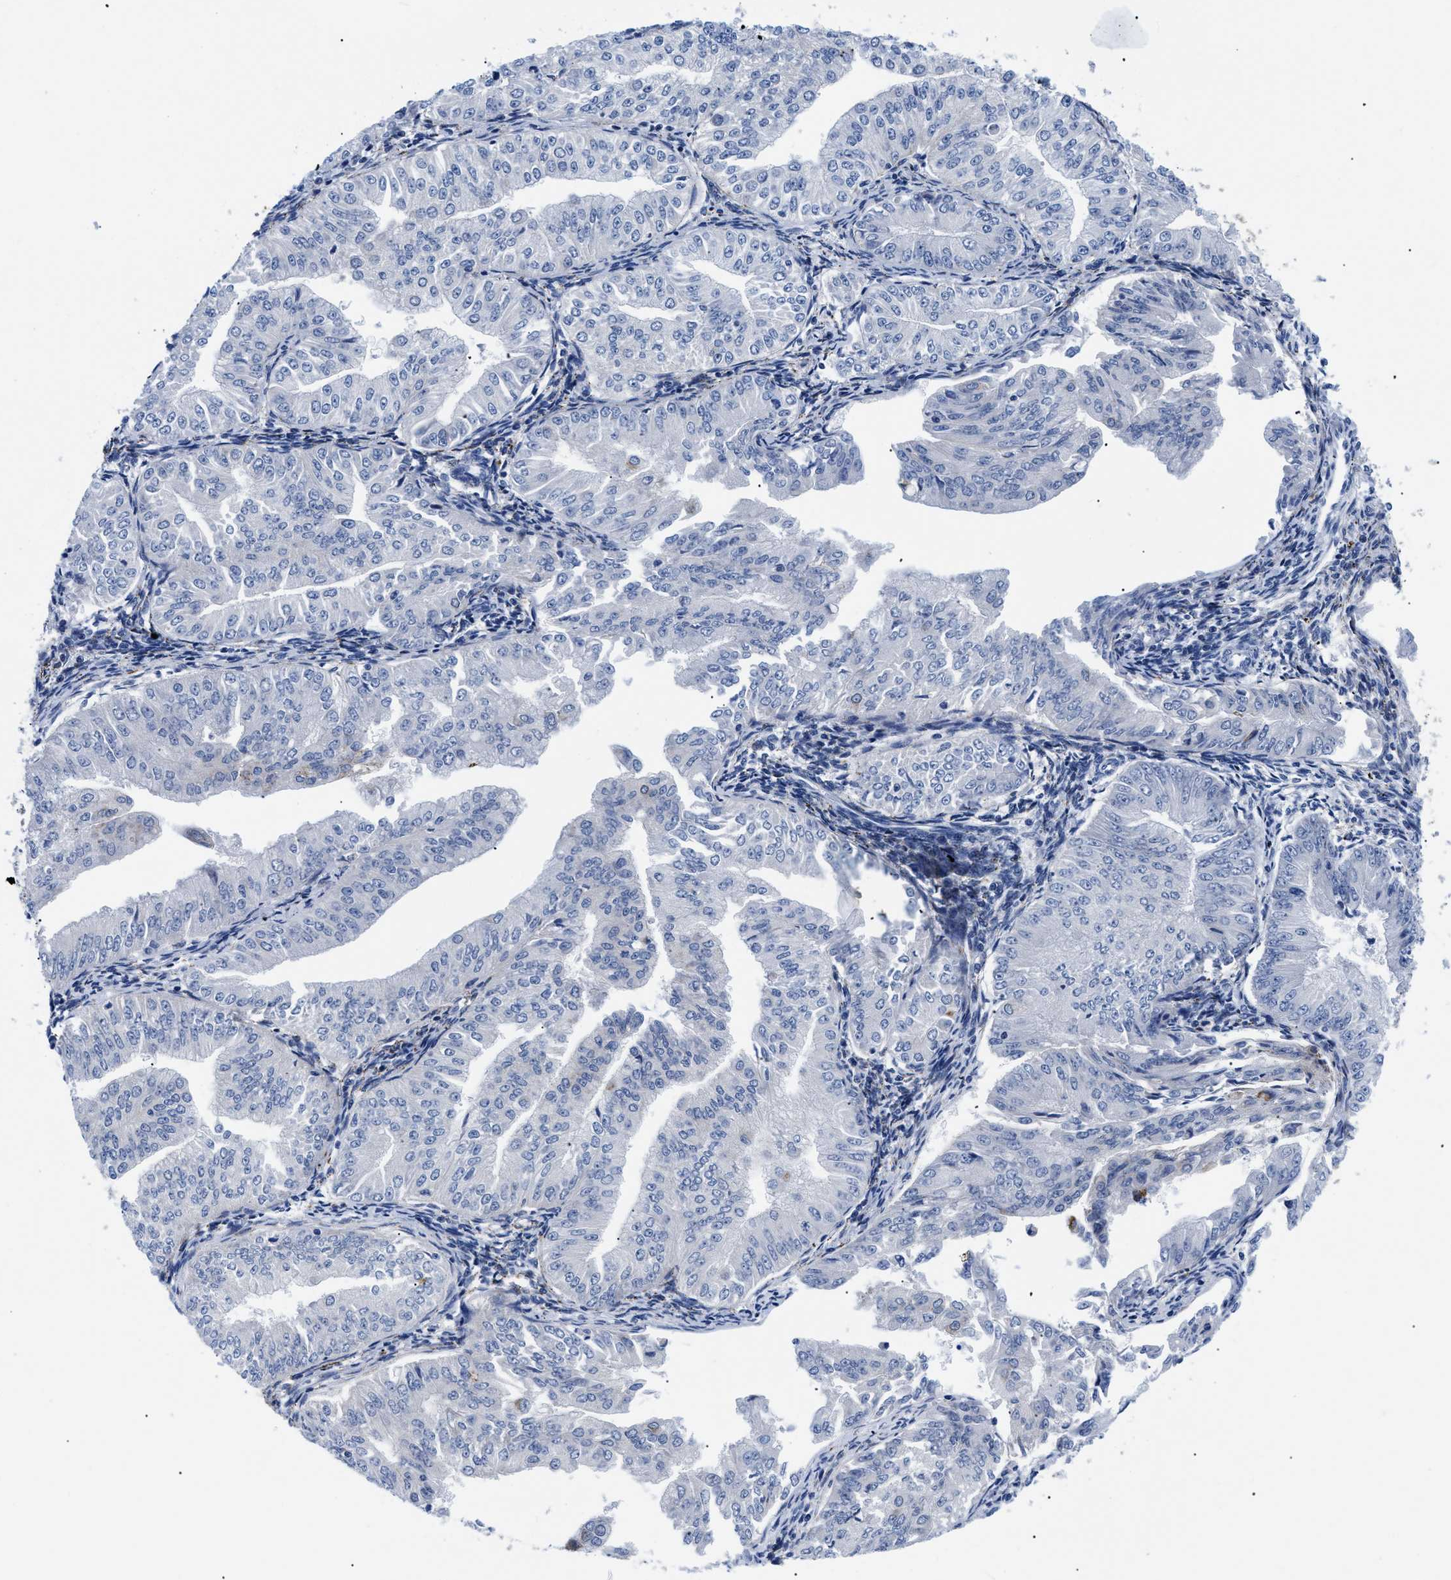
{"staining": {"intensity": "negative", "quantity": "none", "location": "none"}, "tissue": "endometrial cancer", "cell_type": "Tumor cells", "image_type": "cancer", "snomed": [{"axis": "morphology", "description": "Normal tissue, NOS"}, {"axis": "morphology", "description": "Adenocarcinoma, NOS"}, {"axis": "topography", "description": "Endometrium"}], "caption": "An image of endometrial cancer (adenocarcinoma) stained for a protein demonstrates no brown staining in tumor cells.", "gene": "GPR149", "patient": {"sex": "female", "age": 53}}